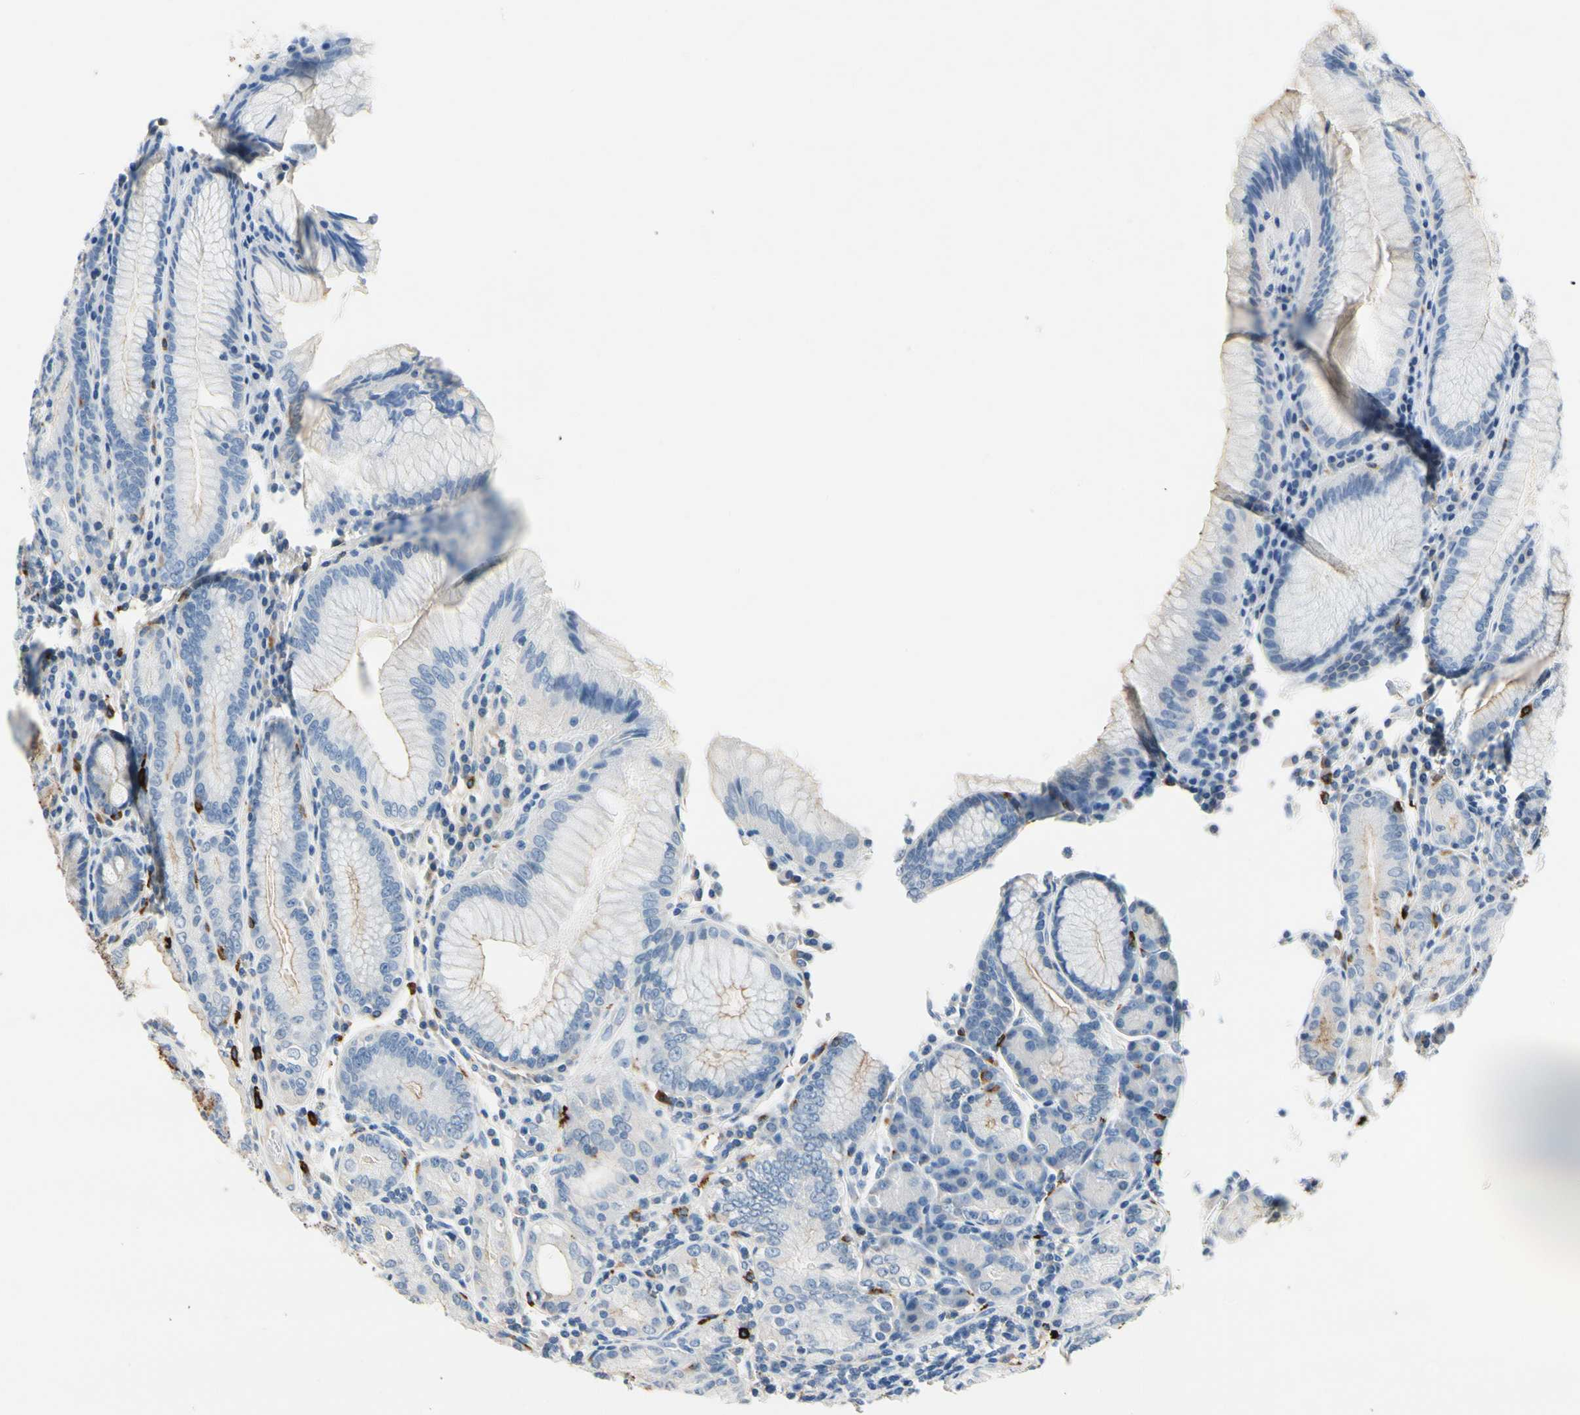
{"staining": {"intensity": "moderate", "quantity": "<25%", "location": "cytoplasmic/membranous"}, "tissue": "stomach", "cell_type": "Glandular cells", "image_type": "normal", "snomed": [{"axis": "morphology", "description": "Normal tissue, NOS"}, {"axis": "topography", "description": "Stomach, lower"}], "caption": "A brown stain highlights moderate cytoplasmic/membranous staining of a protein in glandular cells of unremarkable human stomach.", "gene": "CPA3", "patient": {"sex": "female", "age": 76}}